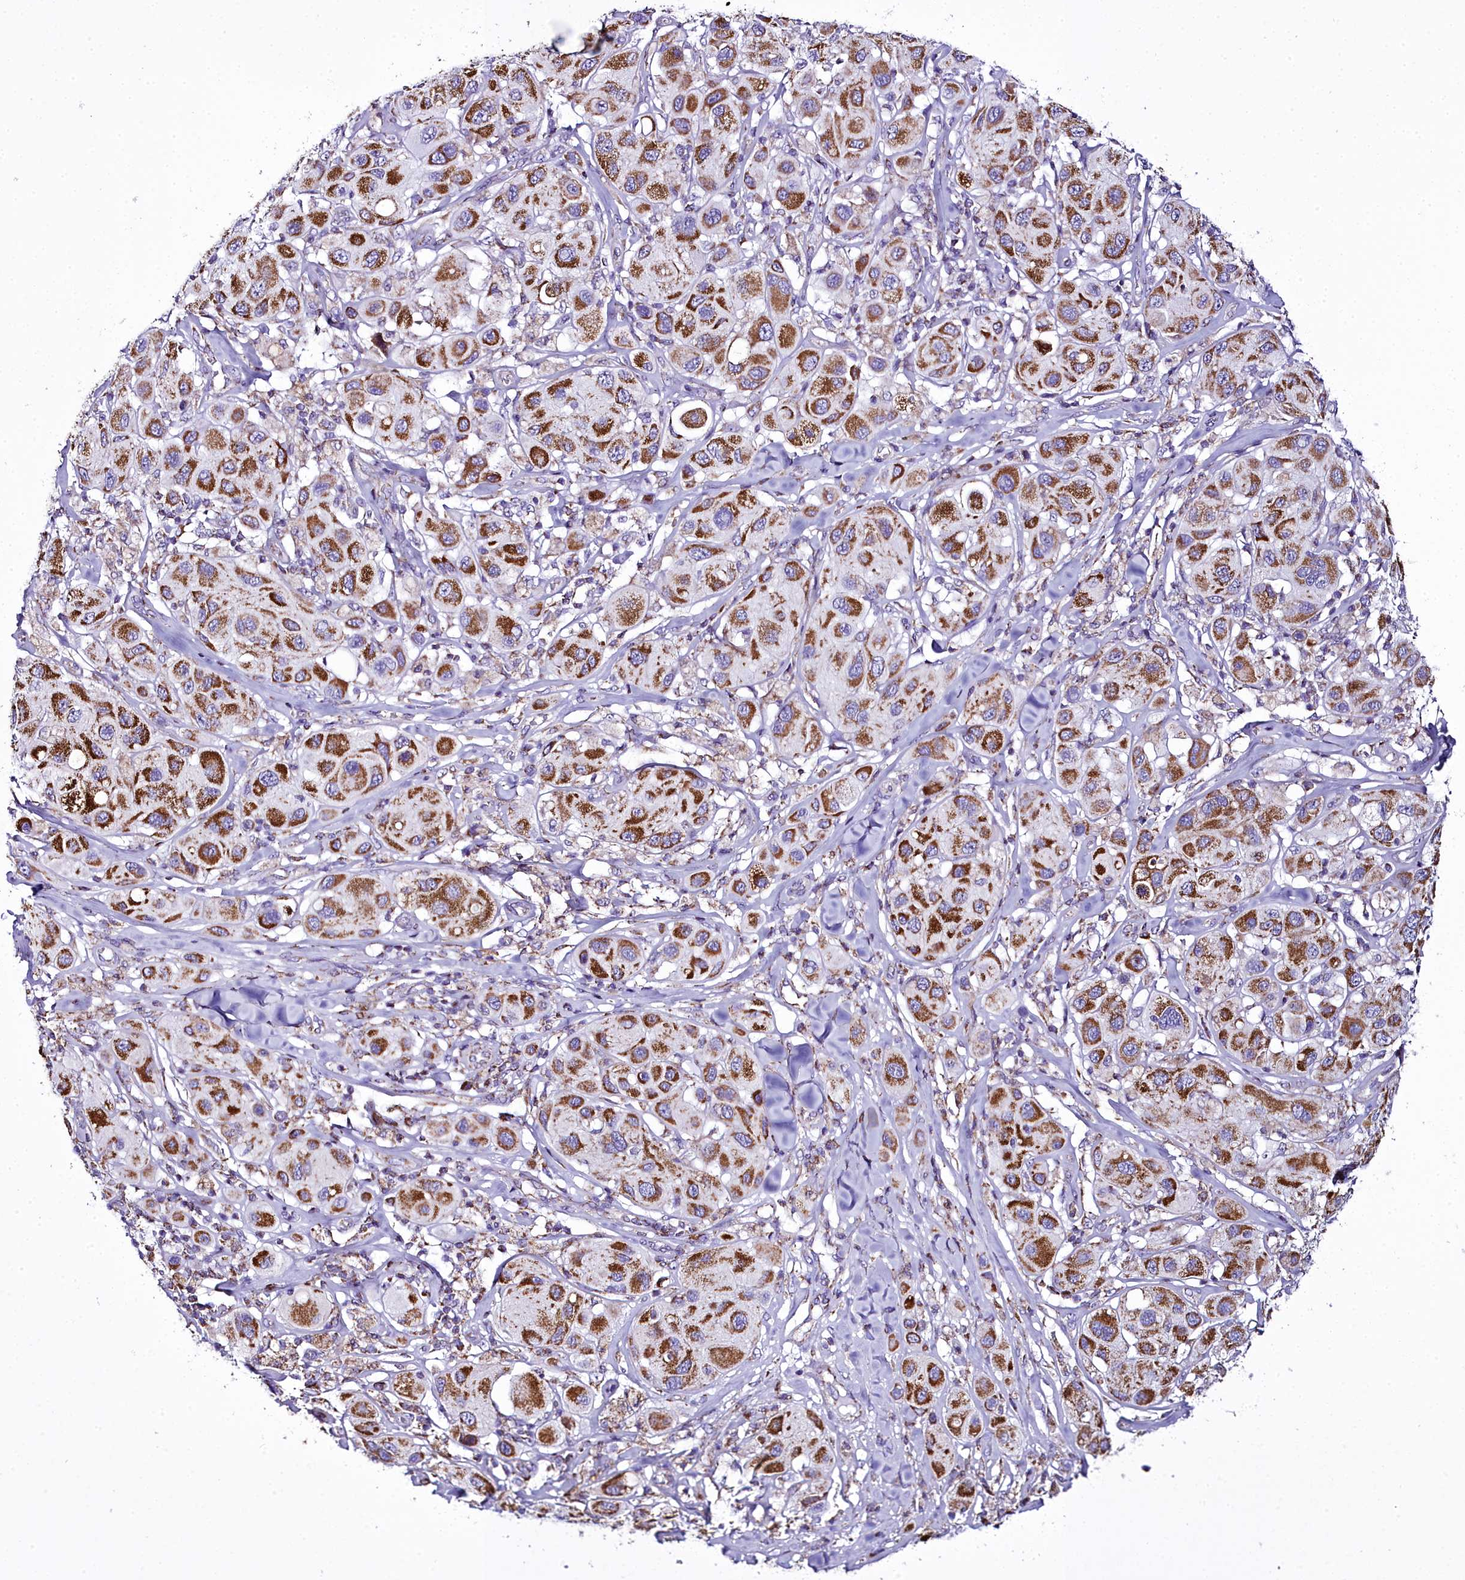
{"staining": {"intensity": "strong", "quantity": ">75%", "location": "cytoplasmic/membranous"}, "tissue": "melanoma", "cell_type": "Tumor cells", "image_type": "cancer", "snomed": [{"axis": "morphology", "description": "Malignant melanoma, Metastatic site"}, {"axis": "topography", "description": "Skin"}], "caption": "High-power microscopy captured an immunohistochemistry histopathology image of malignant melanoma (metastatic site), revealing strong cytoplasmic/membranous expression in about >75% of tumor cells.", "gene": "WDFY3", "patient": {"sex": "male", "age": 41}}